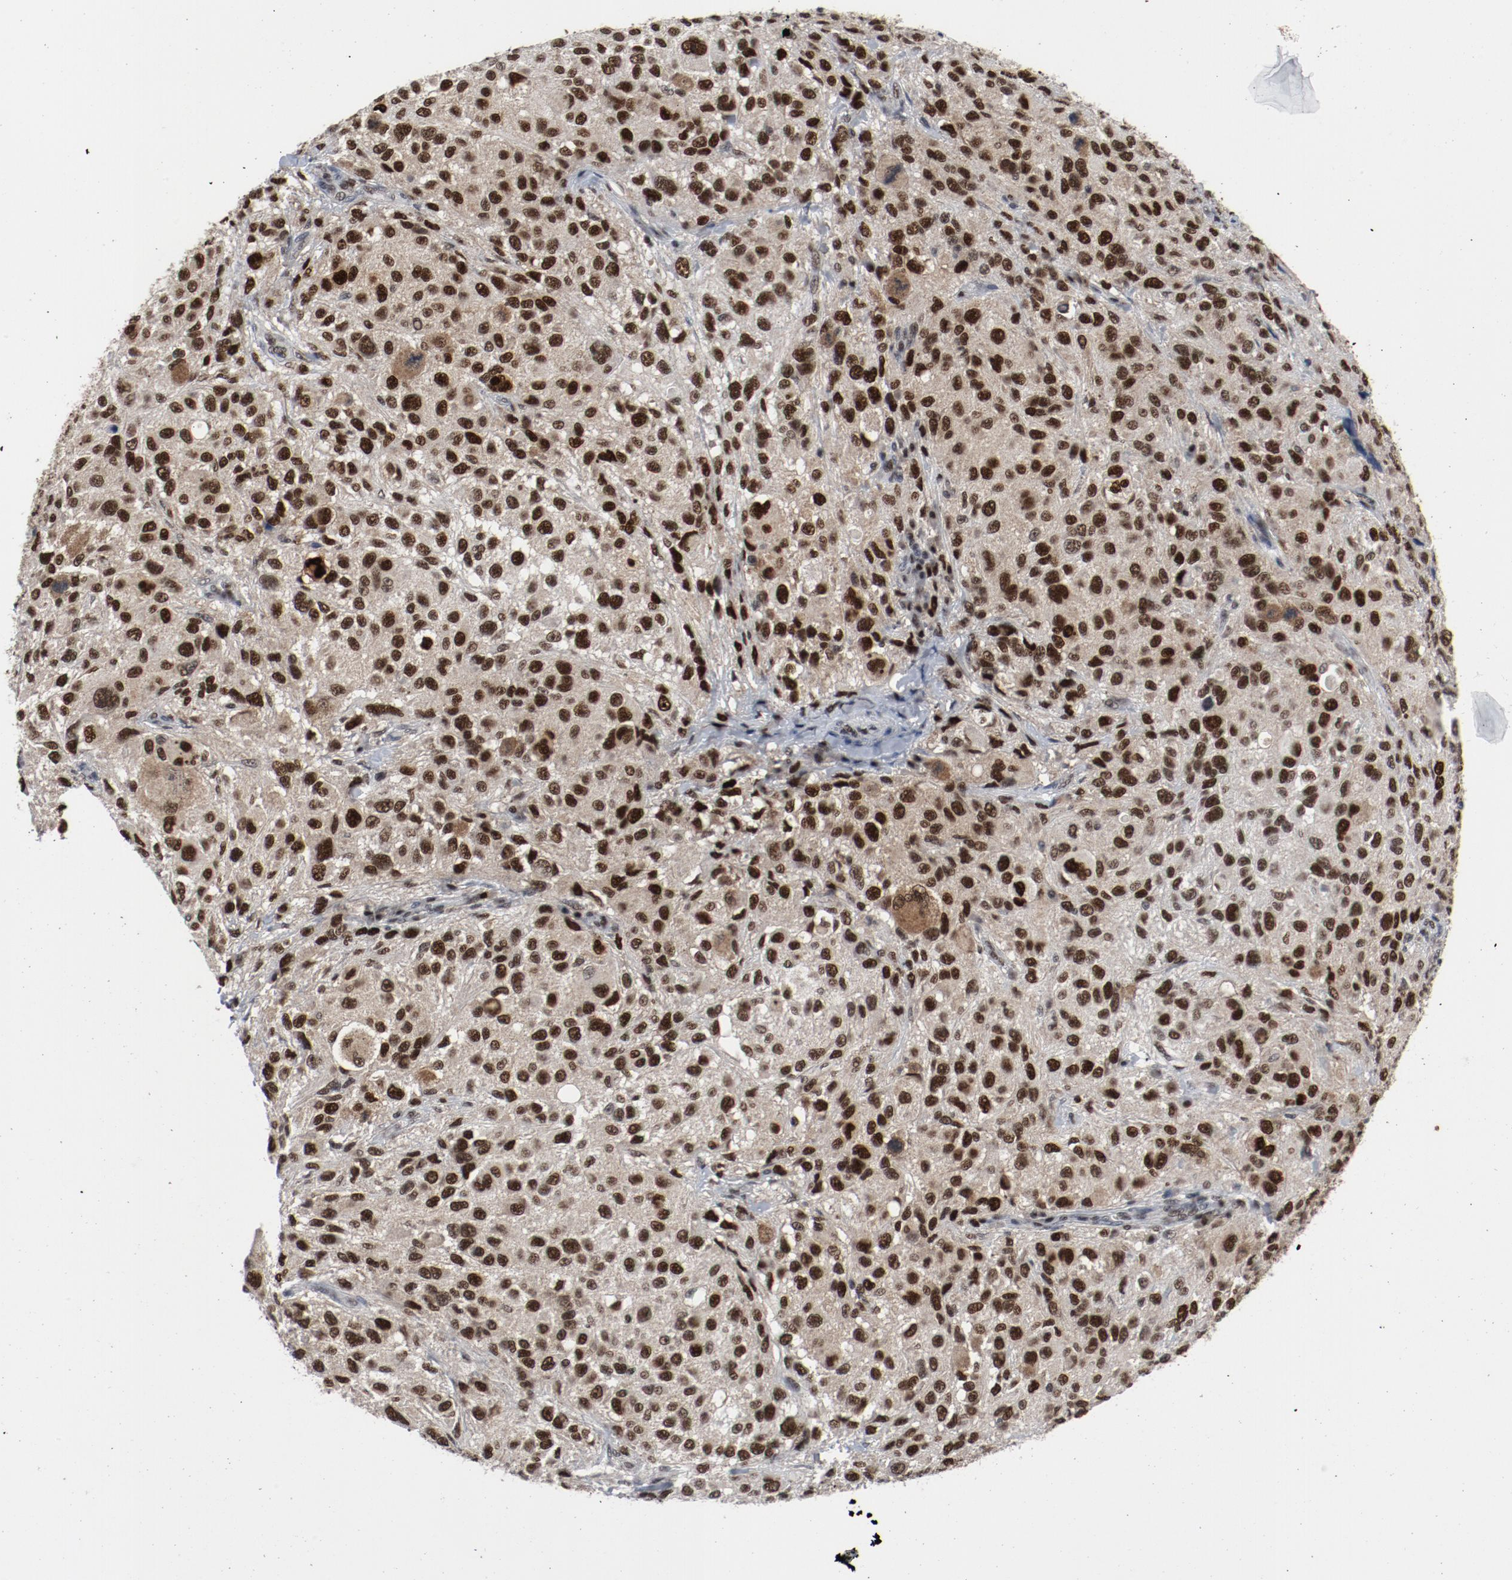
{"staining": {"intensity": "strong", "quantity": ">75%", "location": "nuclear"}, "tissue": "melanoma", "cell_type": "Tumor cells", "image_type": "cancer", "snomed": [{"axis": "morphology", "description": "Necrosis, NOS"}, {"axis": "morphology", "description": "Malignant melanoma, NOS"}, {"axis": "topography", "description": "Skin"}], "caption": "Protein expression analysis of melanoma shows strong nuclear staining in approximately >75% of tumor cells.", "gene": "JMJD6", "patient": {"sex": "female", "age": 87}}